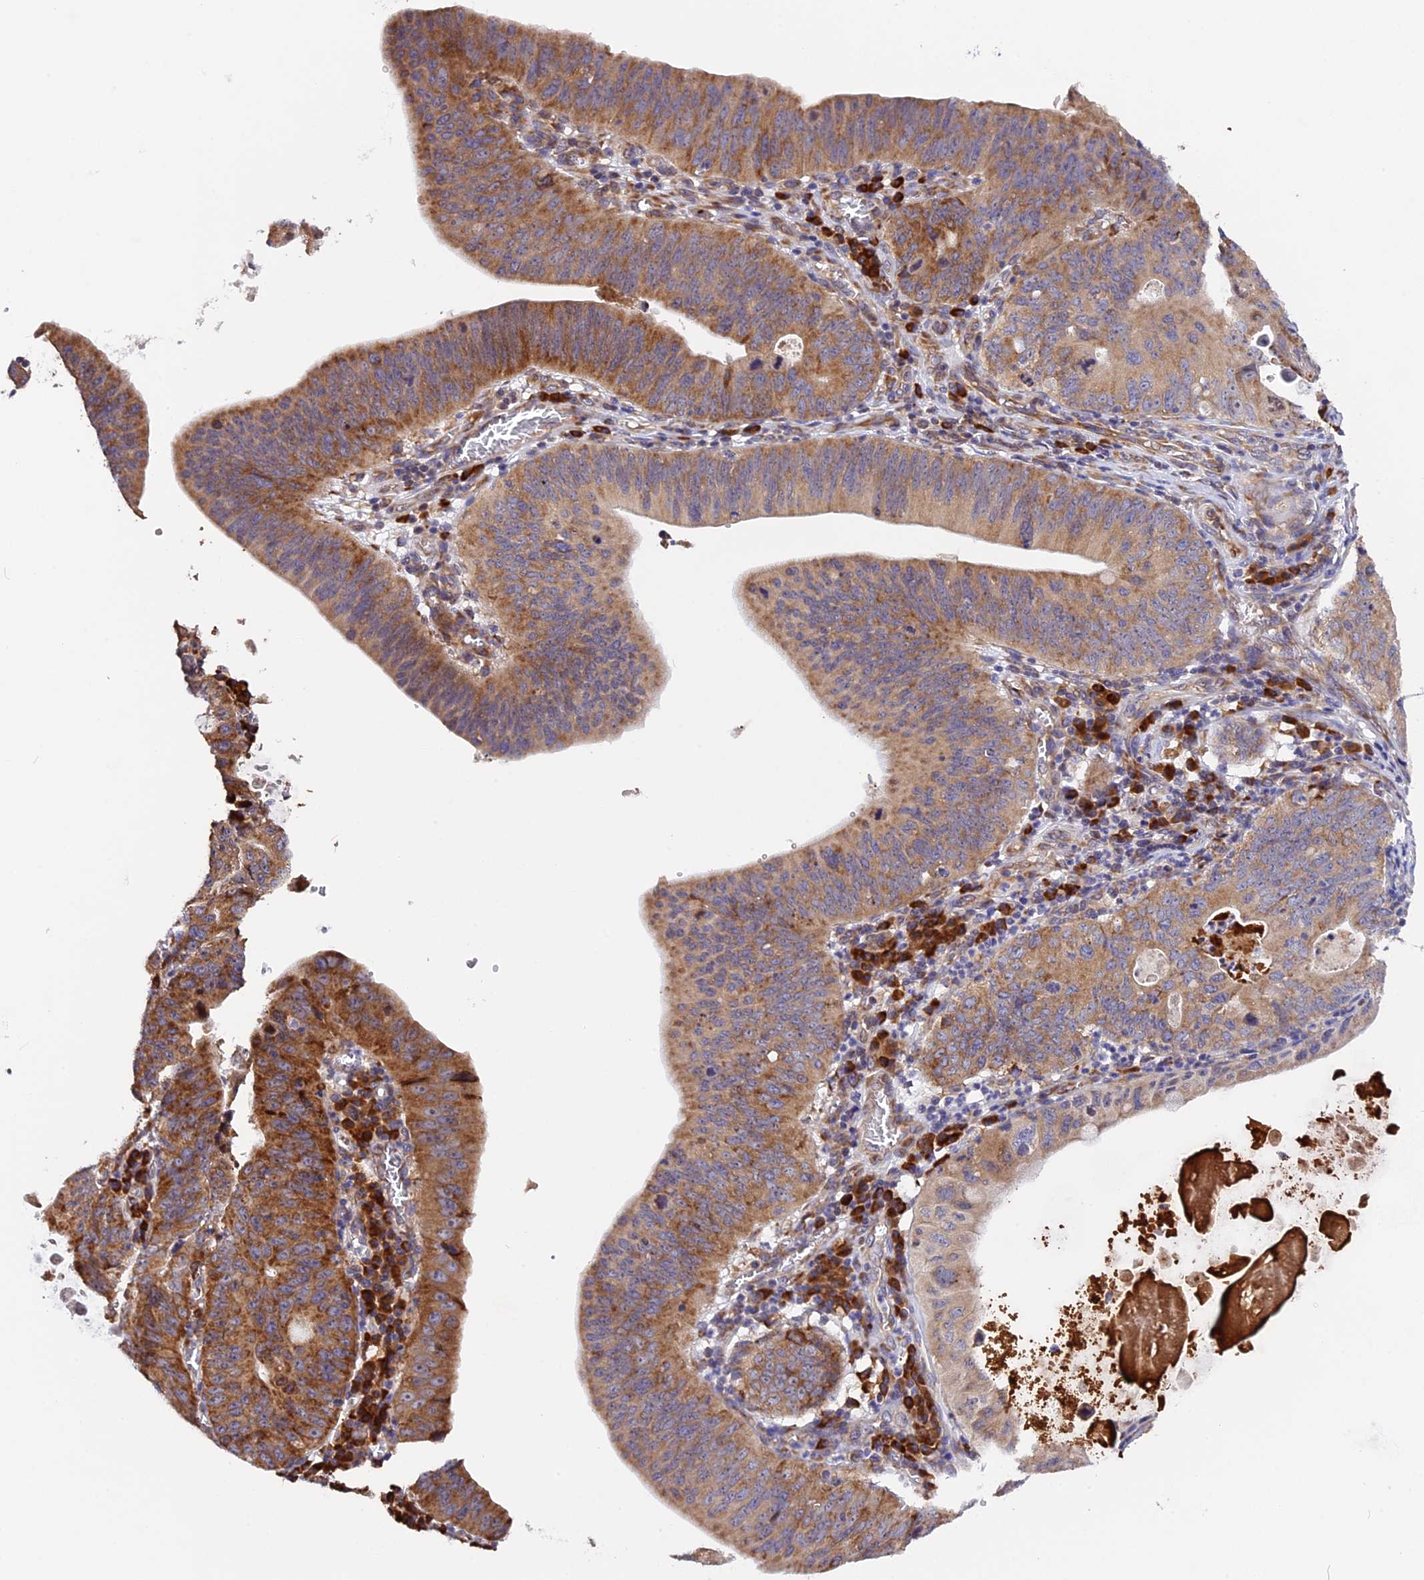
{"staining": {"intensity": "moderate", "quantity": ">75%", "location": "cytoplasmic/membranous"}, "tissue": "stomach cancer", "cell_type": "Tumor cells", "image_type": "cancer", "snomed": [{"axis": "morphology", "description": "Adenocarcinoma, NOS"}, {"axis": "topography", "description": "Stomach"}], "caption": "Immunohistochemical staining of human stomach adenocarcinoma exhibits medium levels of moderate cytoplasmic/membranous protein expression in about >75% of tumor cells.", "gene": "GNPTAB", "patient": {"sex": "male", "age": 59}}